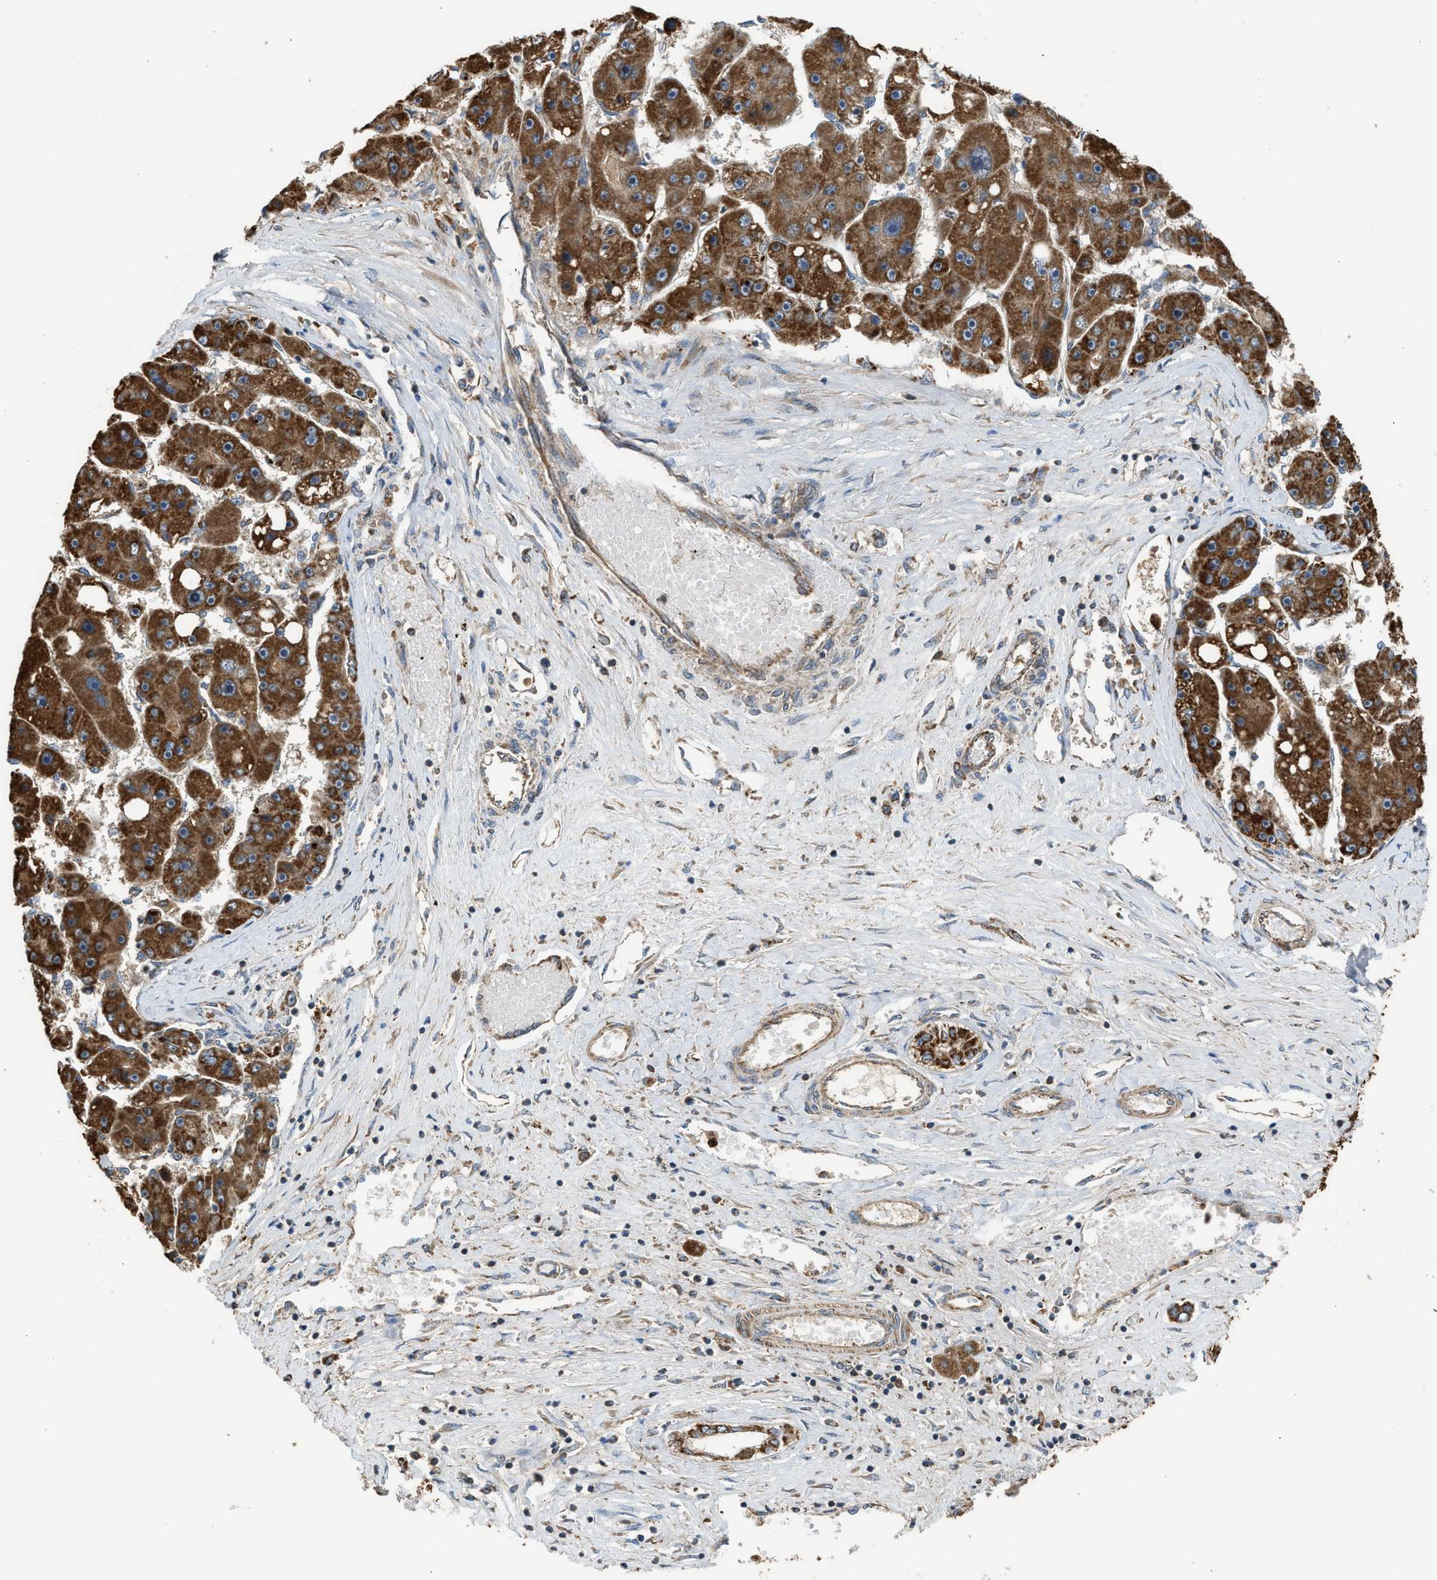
{"staining": {"intensity": "strong", "quantity": ">75%", "location": "cytoplasmic/membranous"}, "tissue": "liver cancer", "cell_type": "Tumor cells", "image_type": "cancer", "snomed": [{"axis": "morphology", "description": "Carcinoma, Hepatocellular, NOS"}, {"axis": "topography", "description": "Liver"}], "caption": "Protein analysis of liver hepatocellular carcinoma tissue demonstrates strong cytoplasmic/membranous expression in approximately >75% of tumor cells.", "gene": "STARD3", "patient": {"sex": "female", "age": 61}}